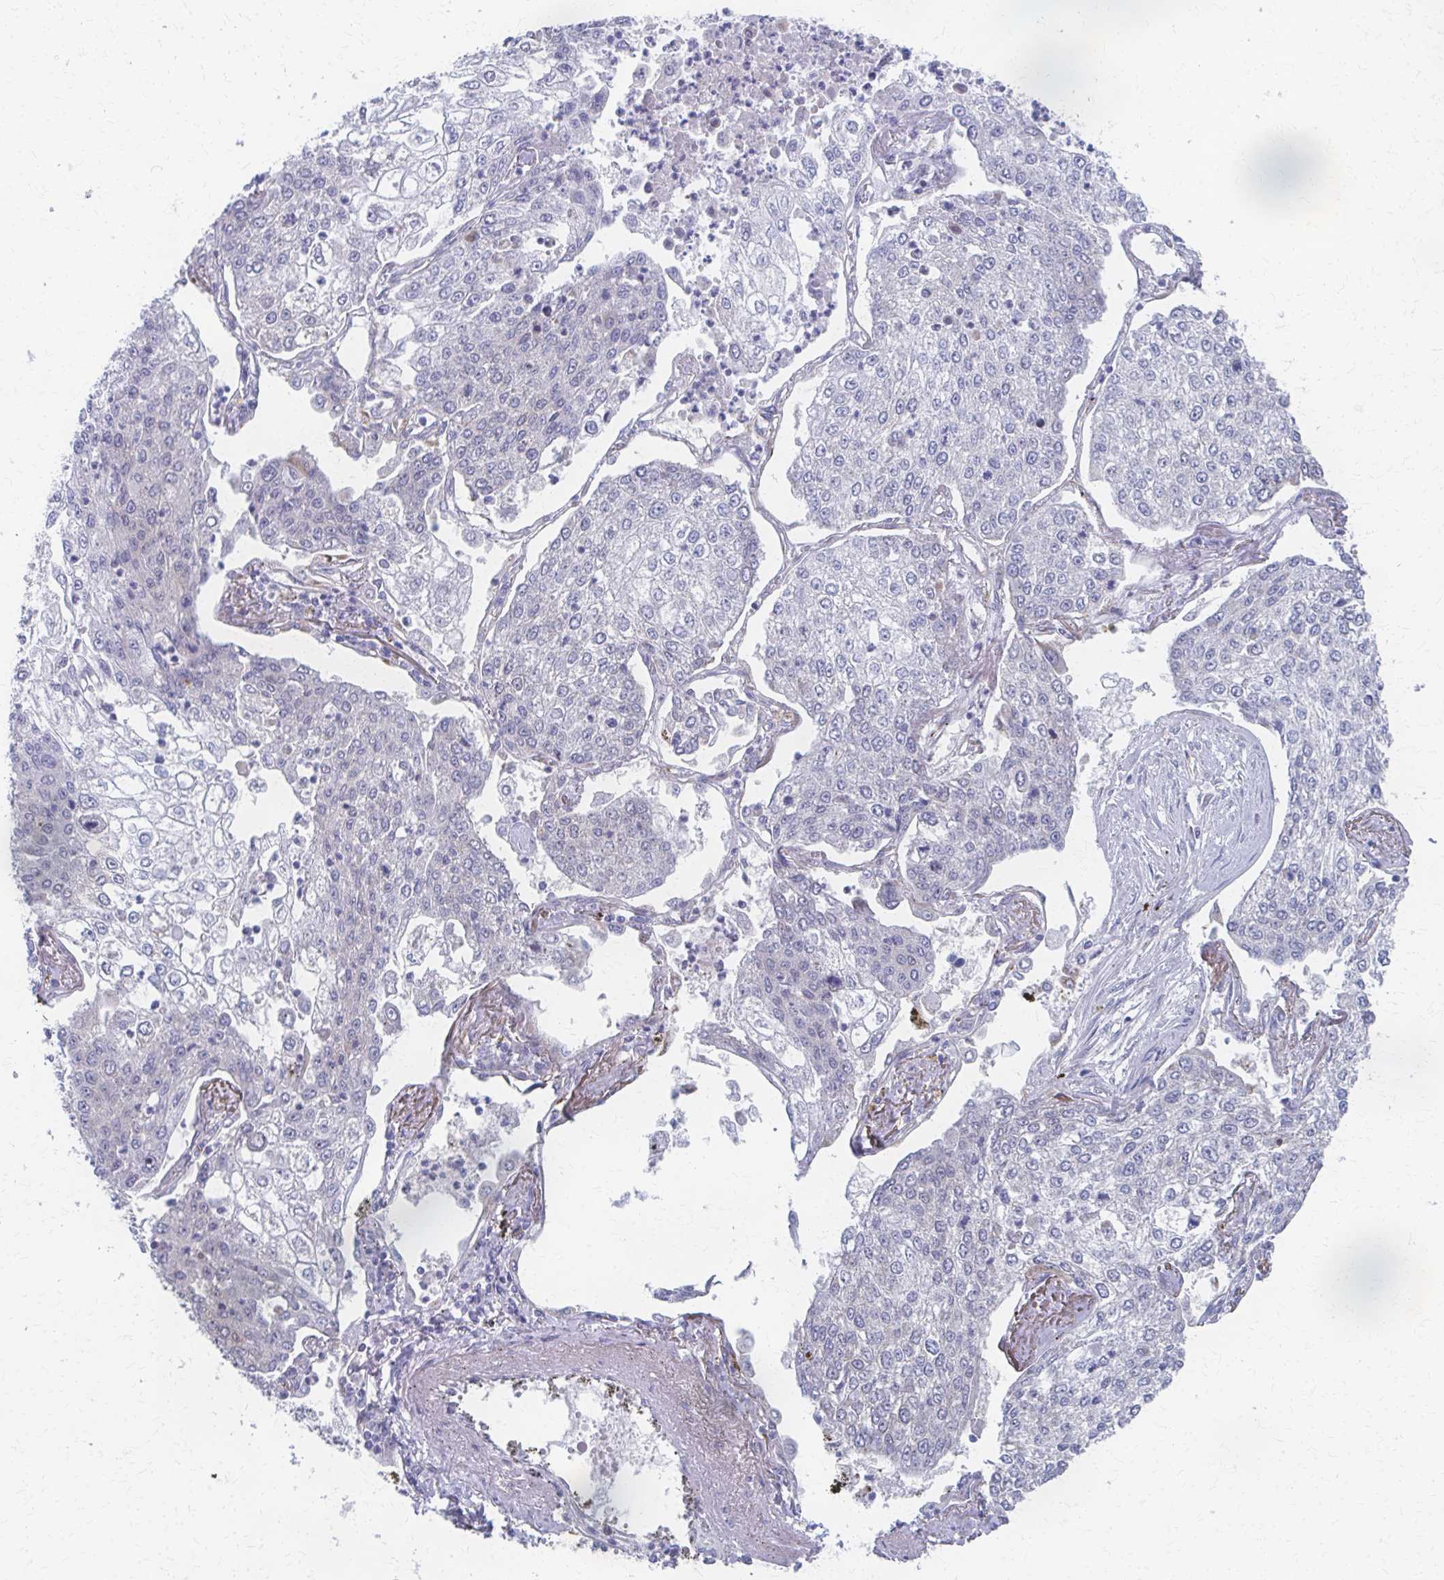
{"staining": {"intensity": "negative", "quantity": "none", "location": "none"}, "tissue": "lung cancer", "cell_type": "Tumor cells", "image_type": "cancer", "snomed": [{"axis": "morphology", "description": "Squamous cell carcinoma, NOS"}, {"axis": "topography", "description": "Lung"}], "caption": "The photomicrograph shows no significant positivity in tumor cells of lung squamous cell carcinoma. (DAB immunohistochemistry (IHC), high magnification).", "gene": "FAHD1", "patient": {"sex": "male", "age": 74}}